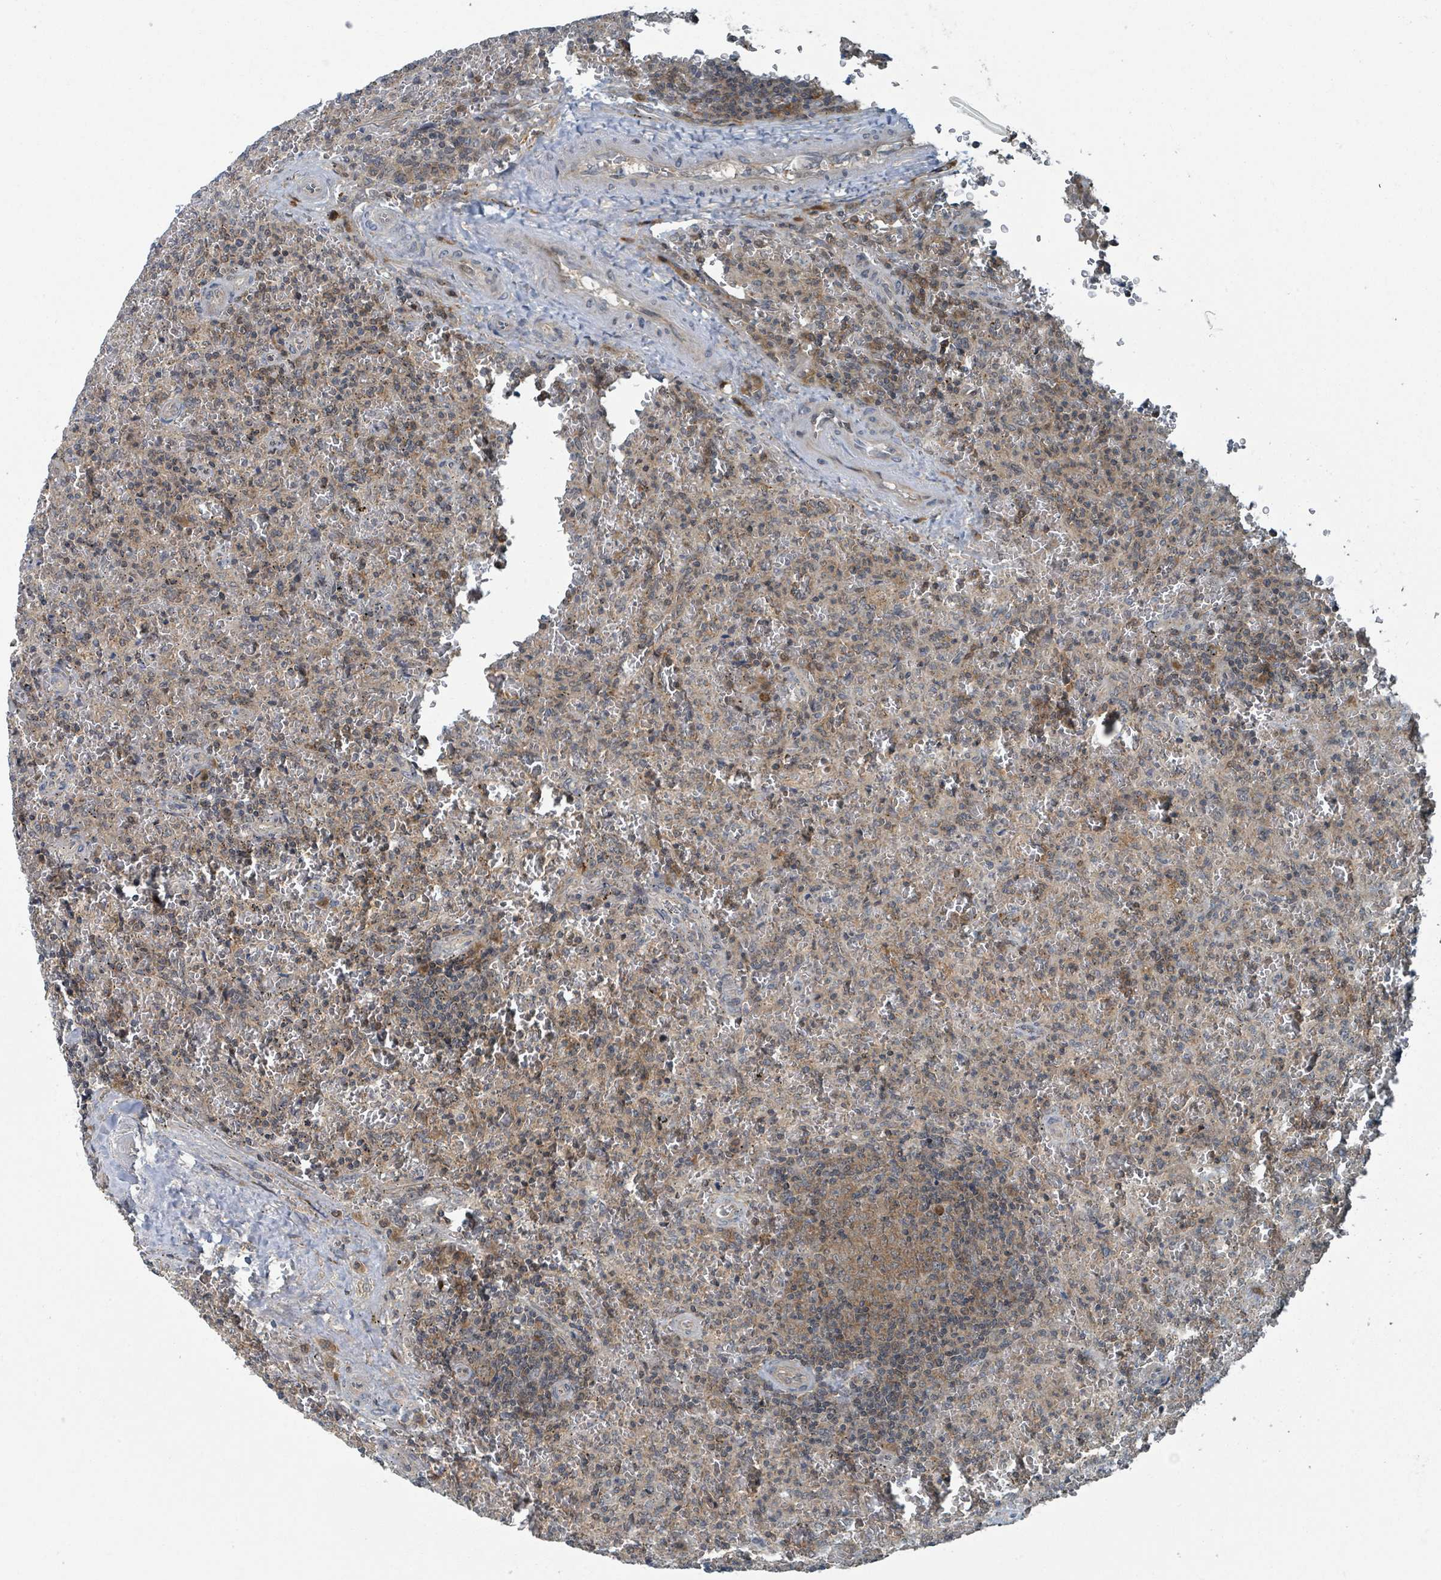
{"staining": {"intensity": "weak", "quantity": "25%-75%", "location": "cytoplasmic/membranous,nuclear"}, "tissue": "lymphoma", "cell_type": "Tumor cells", "image_type": "cancer", "snomed": [{"axis": "morphology", "description": "Malignant lymphoma, non-Hodgkin's type, Low grade"}, {"axis": "topography", "description": "Spleen"}], "caption": "Malignant lymphoma, non-Hodgkin's type (low-grade) was stained to show a protein in brown. There is low levels of weak cytoplasmic/membranous and nuclear expression in approximately 25%-75% of tumor cells. (IHC, brightfield microscopy, high magnification).", "gene": "GOLGA7", "patient": {"sex": "female", "age": 64}}